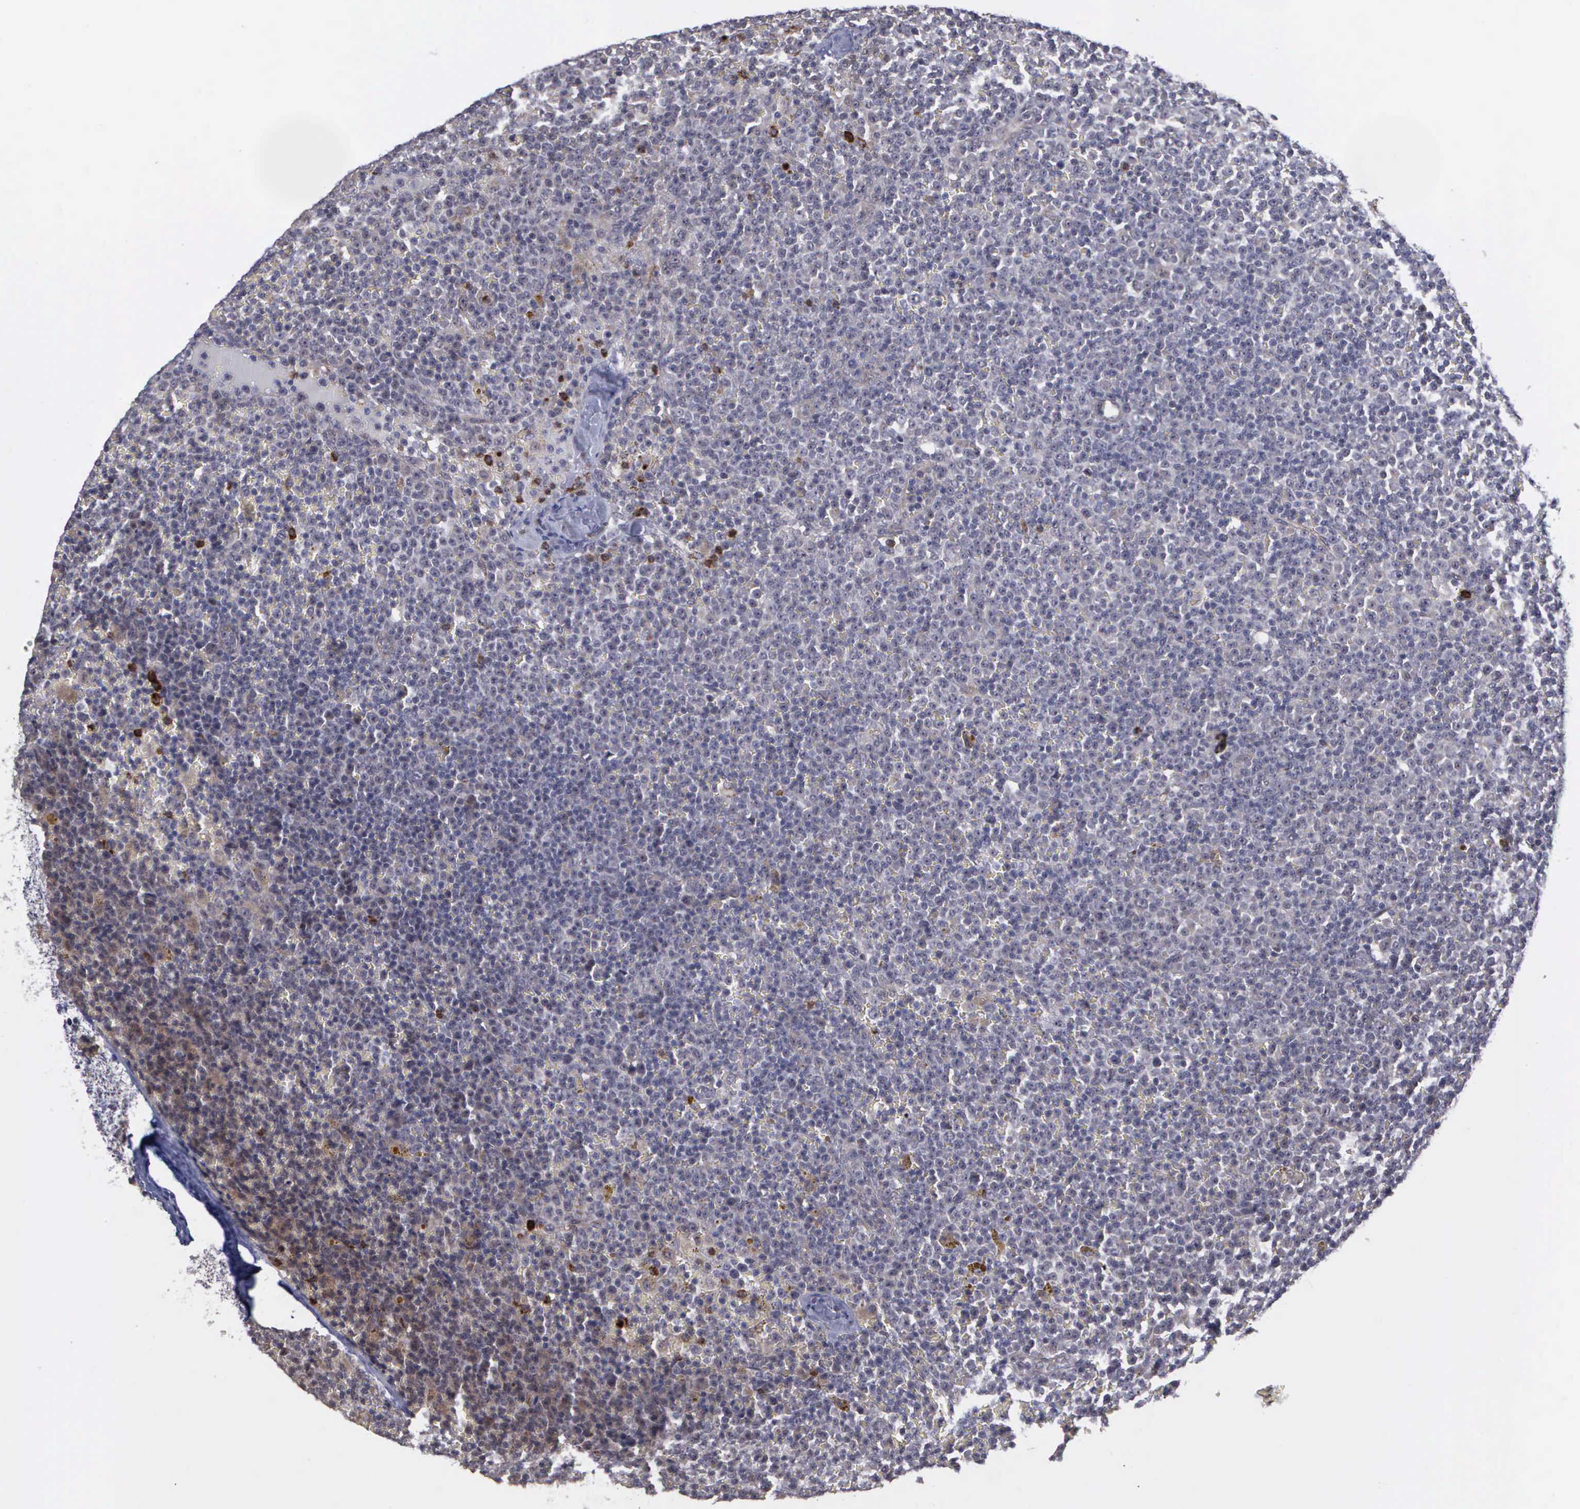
{"staining": {"intensity": "weak", "quantity": "<25%", "location": "cytoplasmic/membranous"}, "tissue": "lymphoma", "cell_type": "Tumor cells", "image_type": "cancer", "snomed": [{"axis": "morphology", "description": "Malignant lymphoma, non-Hodgkin's type, Low grade"}, {"axis": "topography", "description": "Lymph node"}], "caption": "Immunohistochemical staining of human lymphoma exhibits no significant expression in tumor cells. (DAB (3,3'-diaminobenzidine) immunohistochemistry (IHC), high magnification).", "gene": "MAP3K9", "patient": {"sex": "male", "age": 50}}